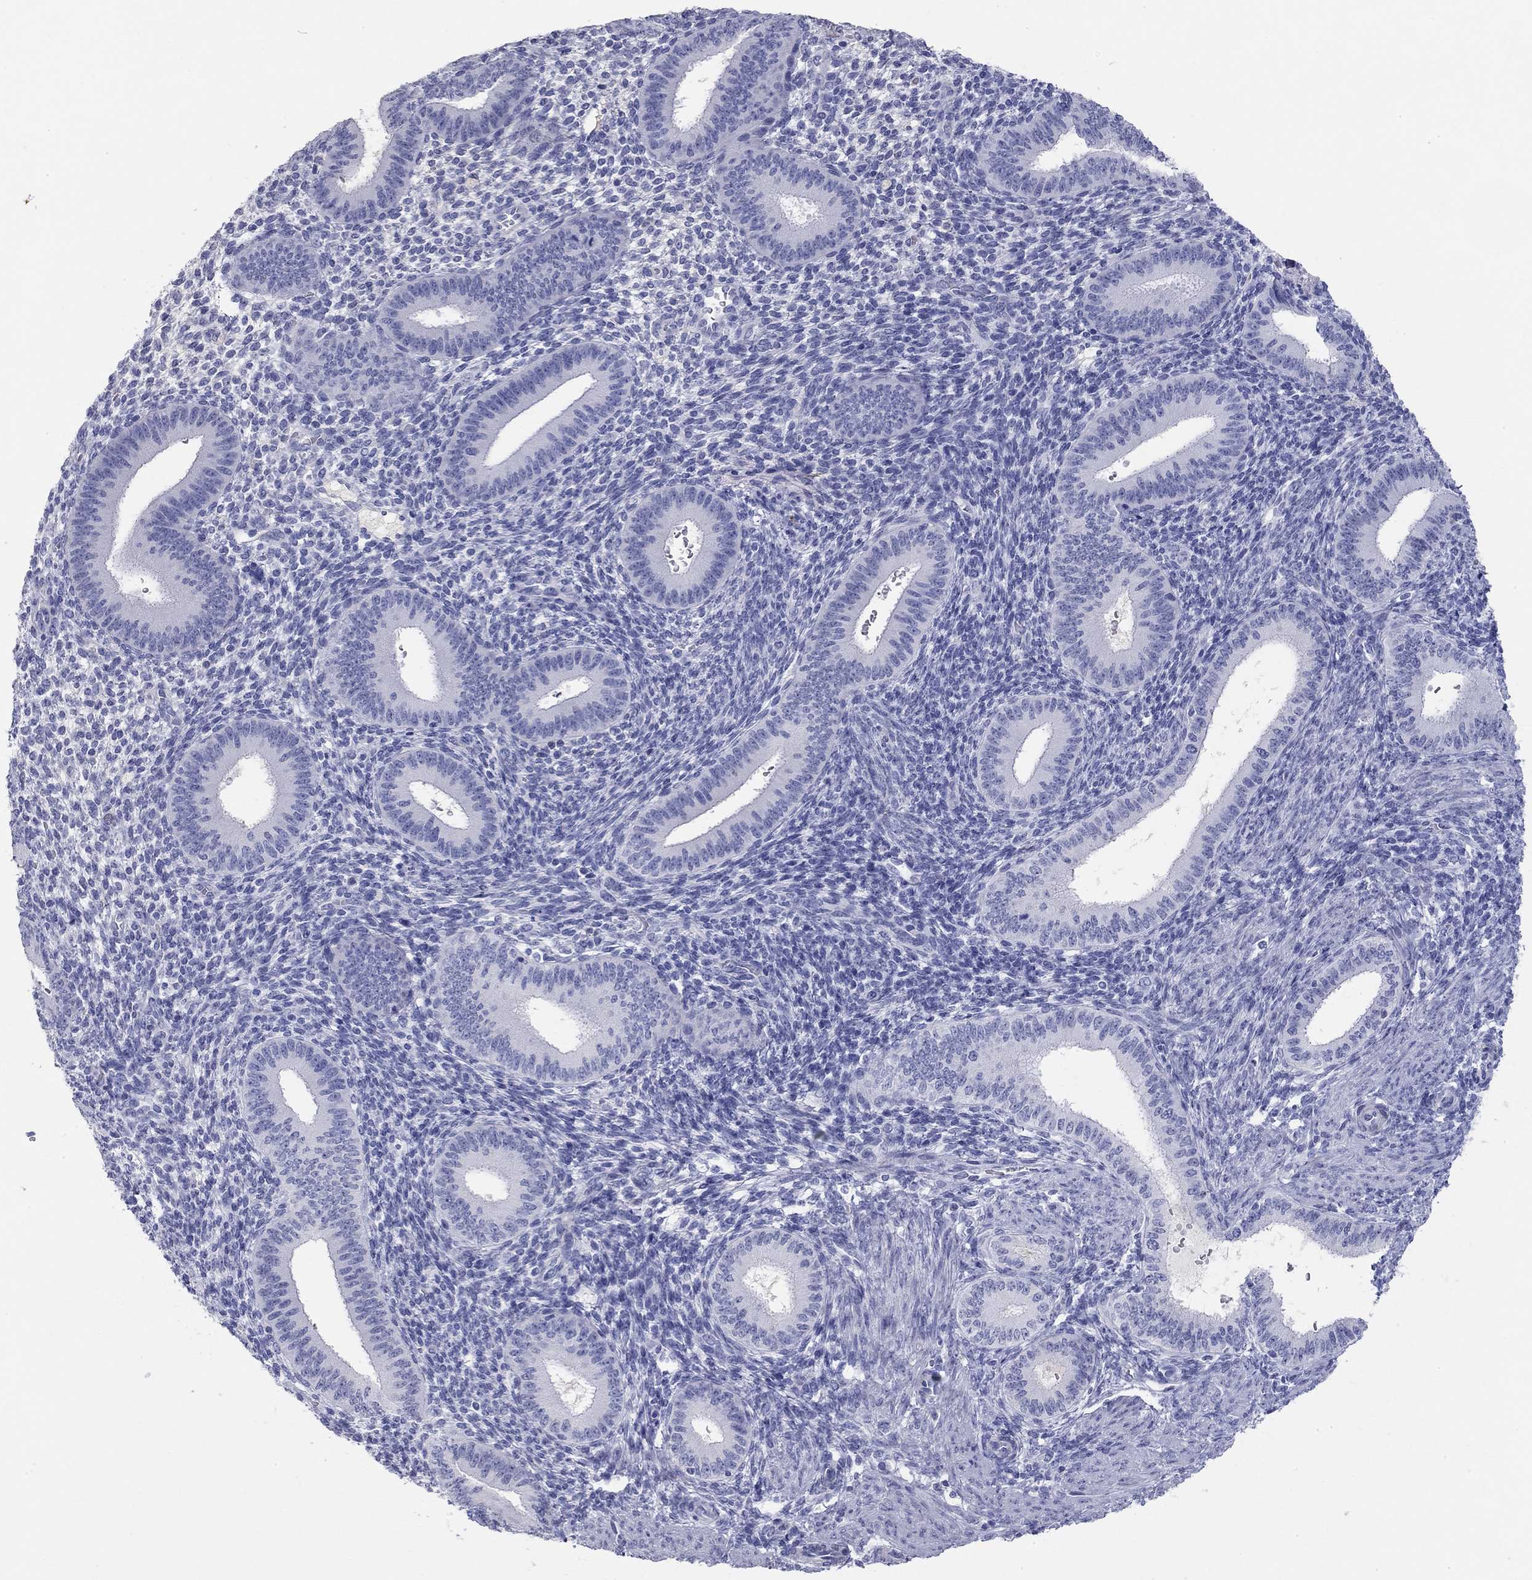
{"staining": {"intensity": "negative", "quantity": "none", "location": "none"}, "tissue": "endometrium", "cell_type": "Cells in endometrial stroma", "image_type": "normal", "snomed": [{"axis": "morphology", "description": "Normal tissue, NOS"}, {"axis": "topography", "description": "Endometrium"}], "caption": "High power microscopy histopathology image of an immunohistochemistry (IHC) micrograph of normal endometrium, revealing no significant expression in cells in endometrial stroma.", "gene": "PHOX2B", "patient": {"sex": "female", "age": 39}}